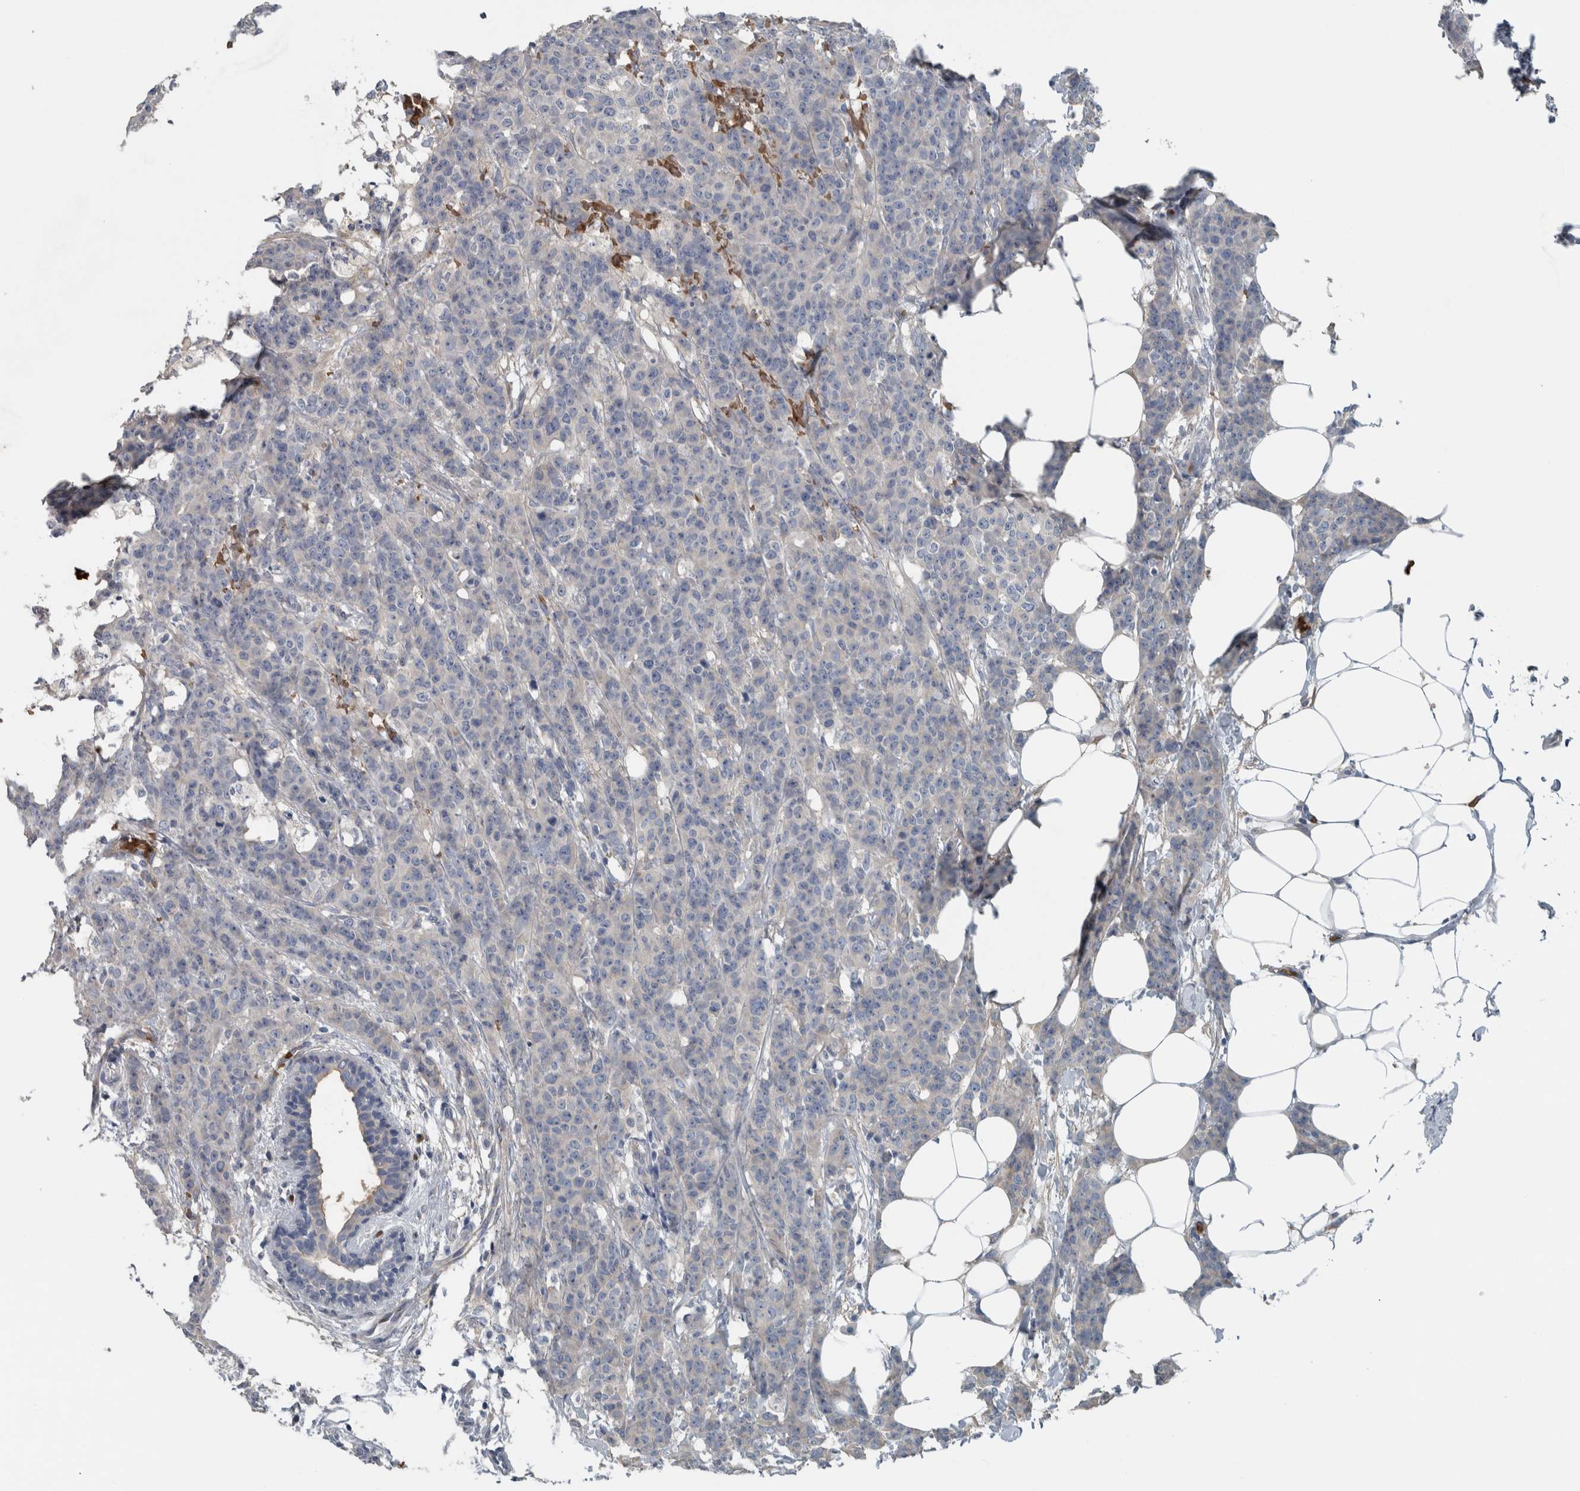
{"staining": {"intensity": "negative", "quantity": "none", "location": "none"}, "tissue": "breast cancer", "cell_type": "Tumor cells", "image_type": "cancer", "snomed": [{"axis": "morphology", "description": "Normal tissue, NOS"}, {"axis": "morphology", "description": "Duct carcinoma"}, {"axis": "topography", "description": "Breast"}], "caption": "A high-resolution micrograph shows immunohistochemistry (IHC) staining of invasive ductal carcinoma (breast), which demonstrates no significant positivity in tumor cells.", "gene": "SH3GL2", "patient": {"sex": "female", "age": 40}}